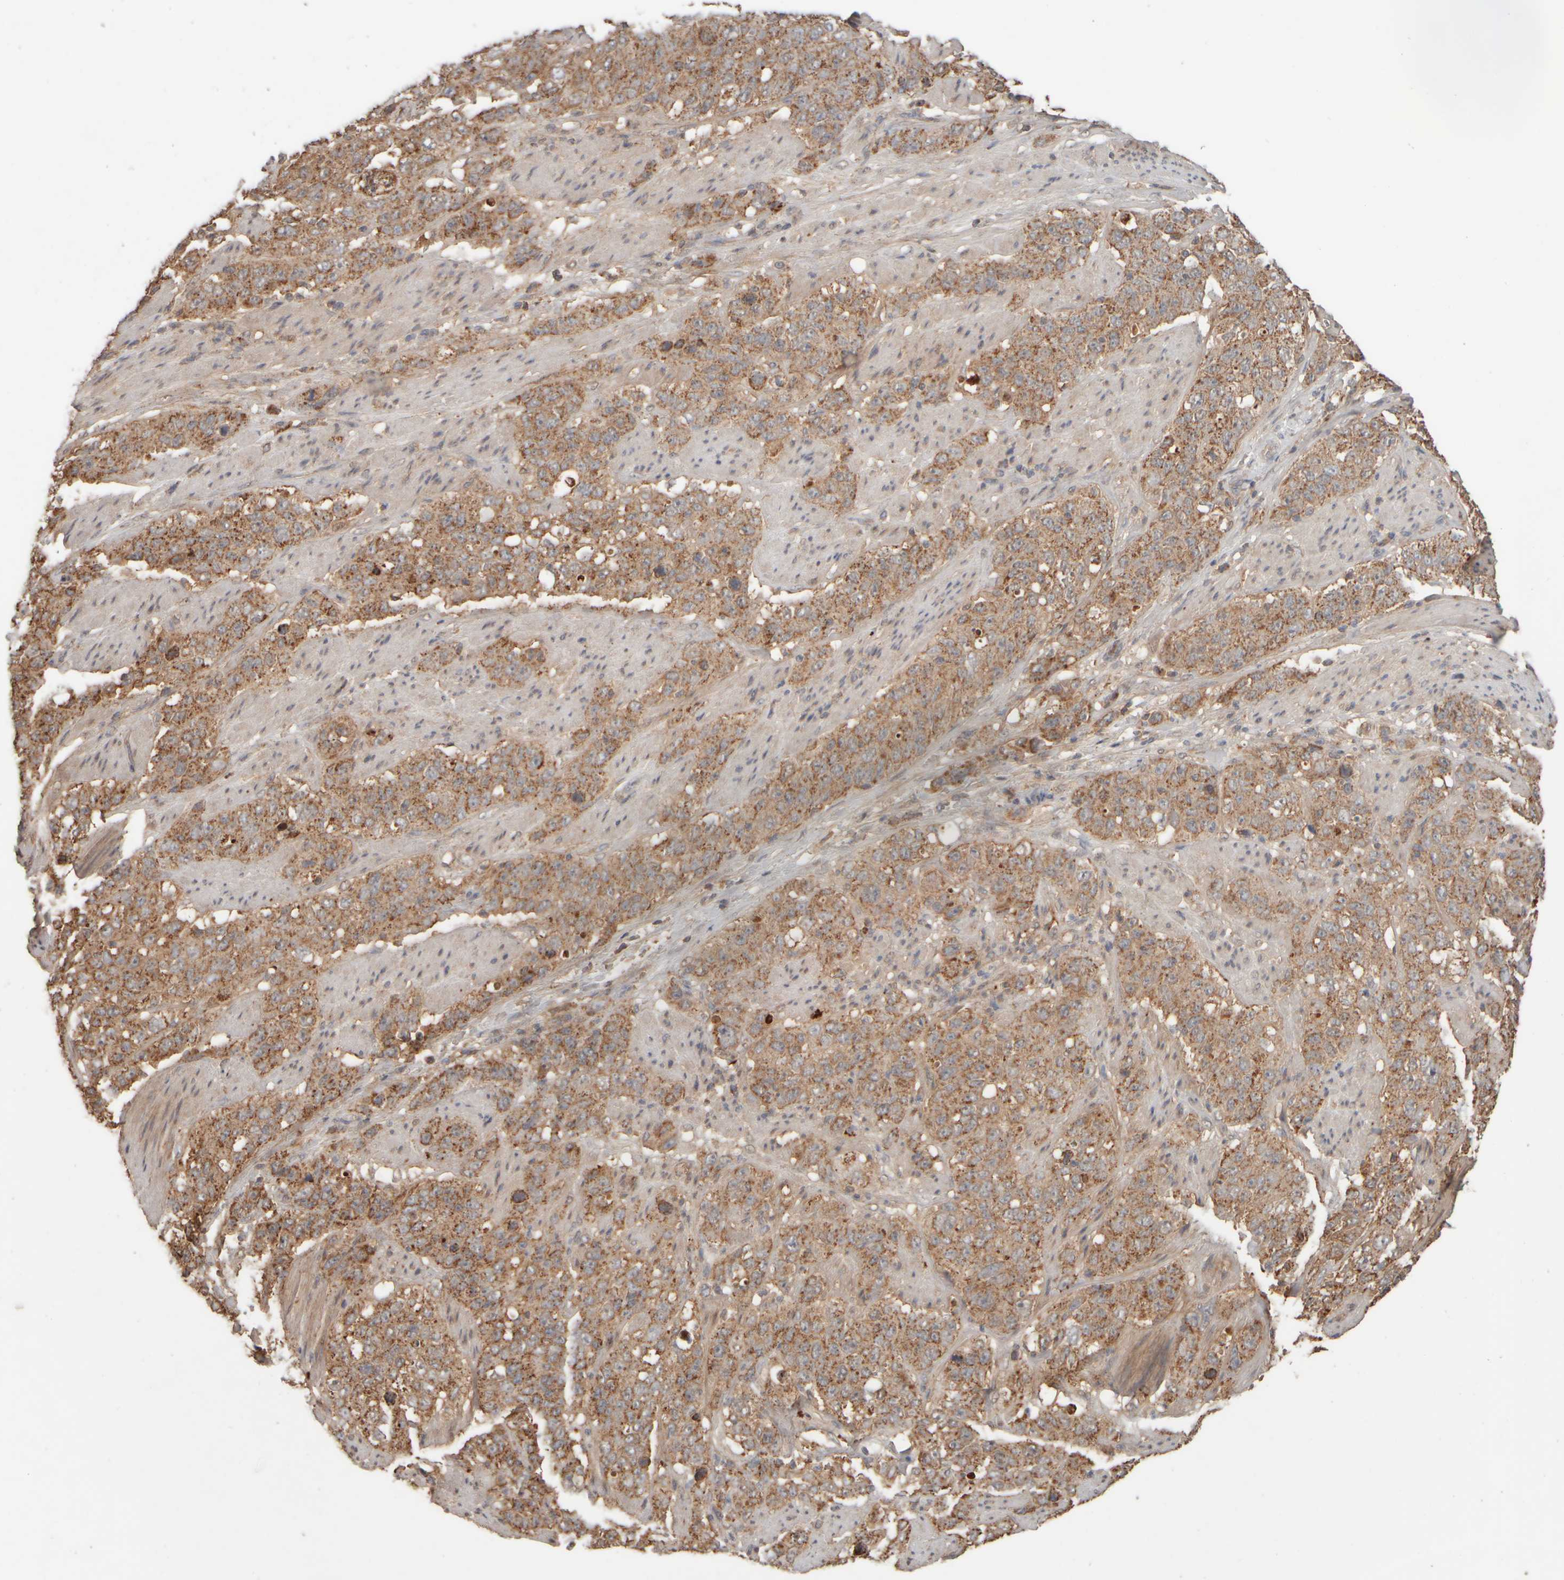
{"staining": {"intensity": "strong", "quantity": "25%-75%", "location": "cytoplasmic/membranous"}, "tissue": "stomach cancer", "cell_type": "Tumor cells", "image_type": "cancer", "snomed": [{"axis": "morphology", "description": "Adenocarcinoma, NOS"}, {"axis": "topography", "description": "Stomach"}], "caption": "This histopathology image exhibits immunohistochemistry (IHC) staining of adenocarcinoma (stomach), with high strong cytoplasmic/membranous positivity in approximately 25%-75% of tumor cells.", "gene": "EIF2B3", "patient": {"sex": "male", "age": 48}}